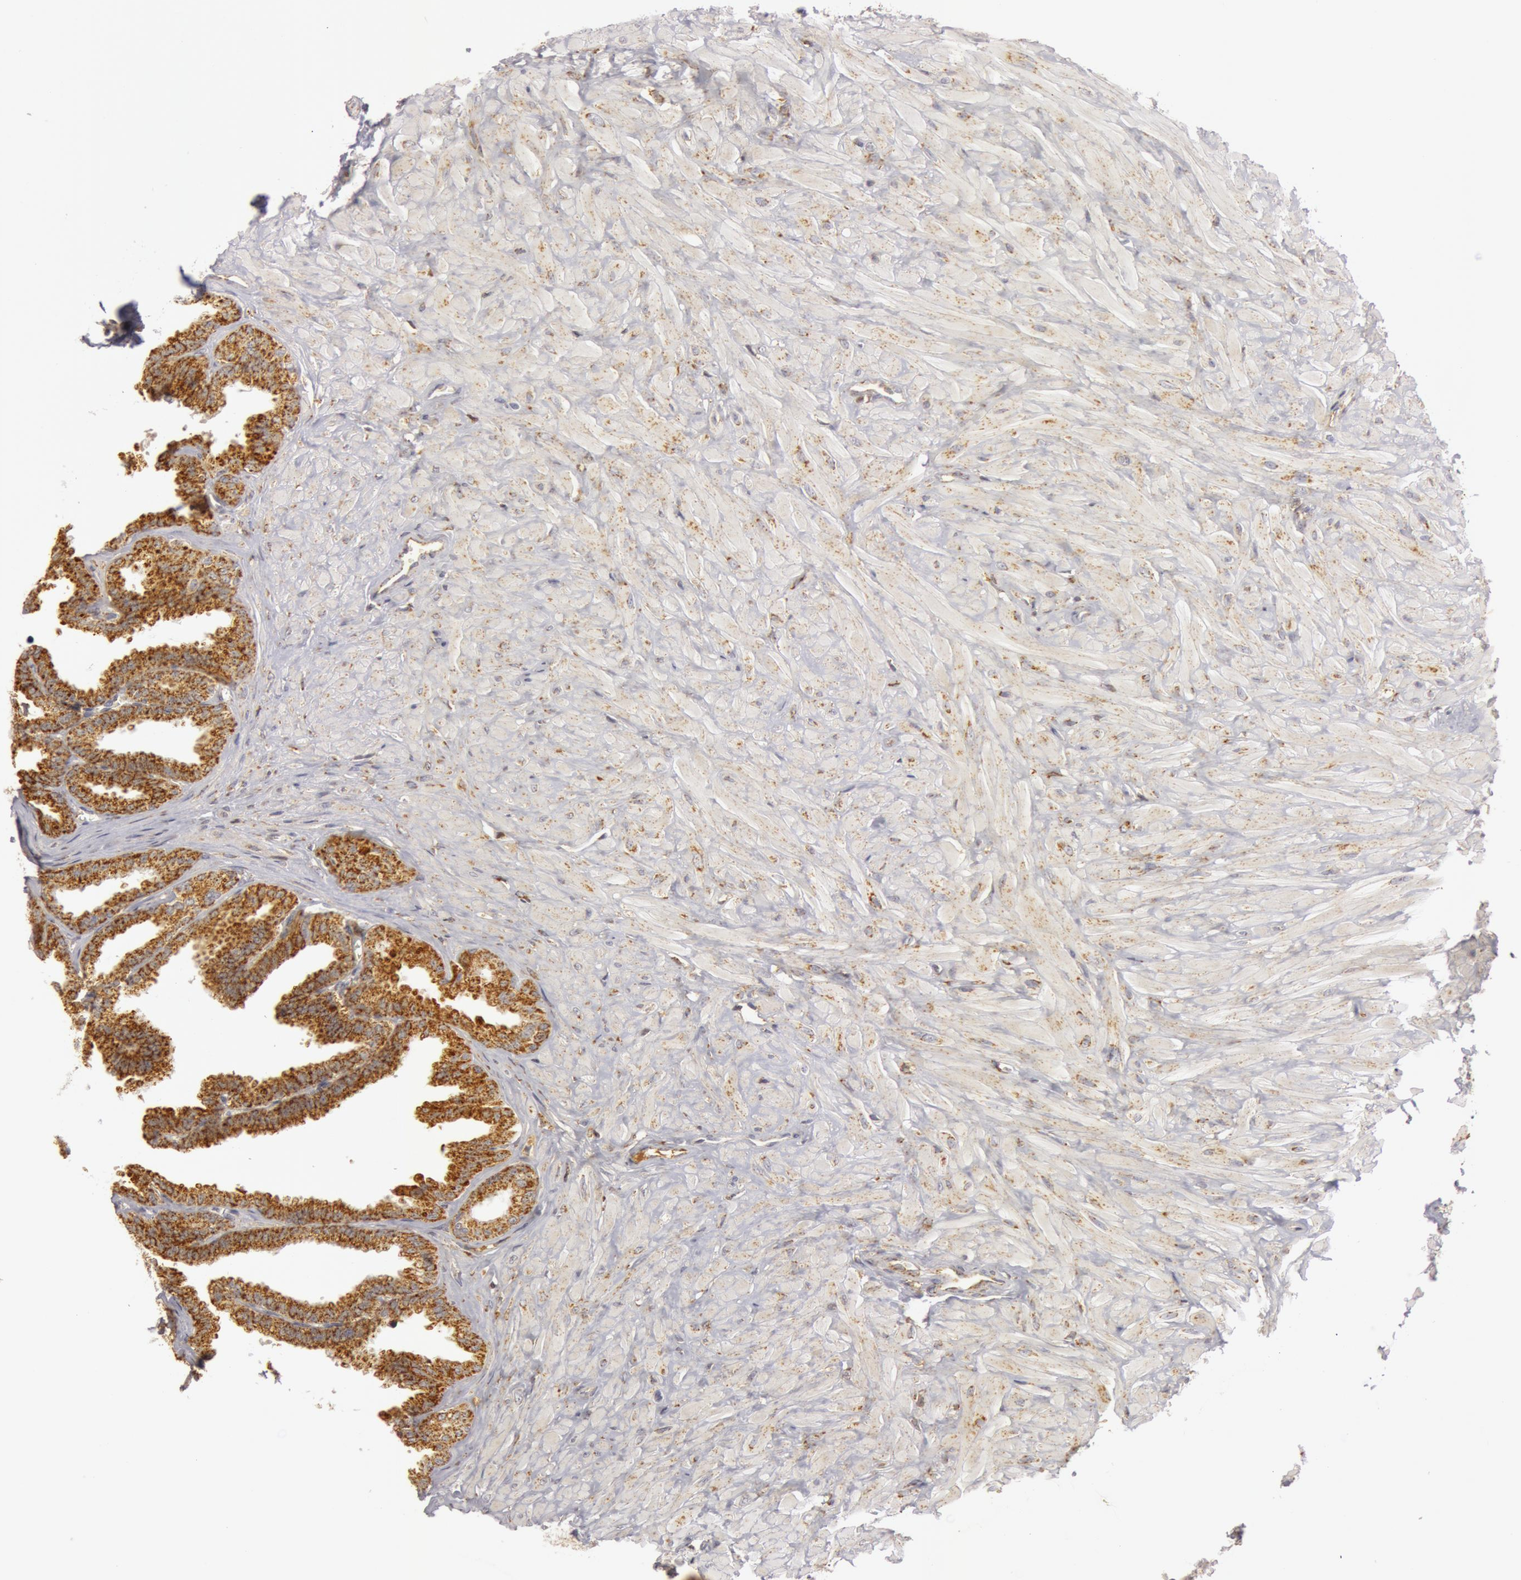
{"staining": {"intensity": "strong", "quantity": ">75%", "location": "cytoplasmic/membranous"}, "tissue": "seminal vesicle", "cell_type": "Glandular cells", "image_type": "normal", "snomed": [{"axis": "morphology", "description": "Normal tissue, NOS"}, {"axis": "topography", "description": "Seminal veicle"}], "caption": "Protein positivity by immunohistochemistry (IHC) demonstrates strong cytoplasmic/membranous staining in approximately >75% of glandular cells in unremarkable seminal vesicle.", "gene": "C7", "patient": {"sex": "male", "age": 26}}